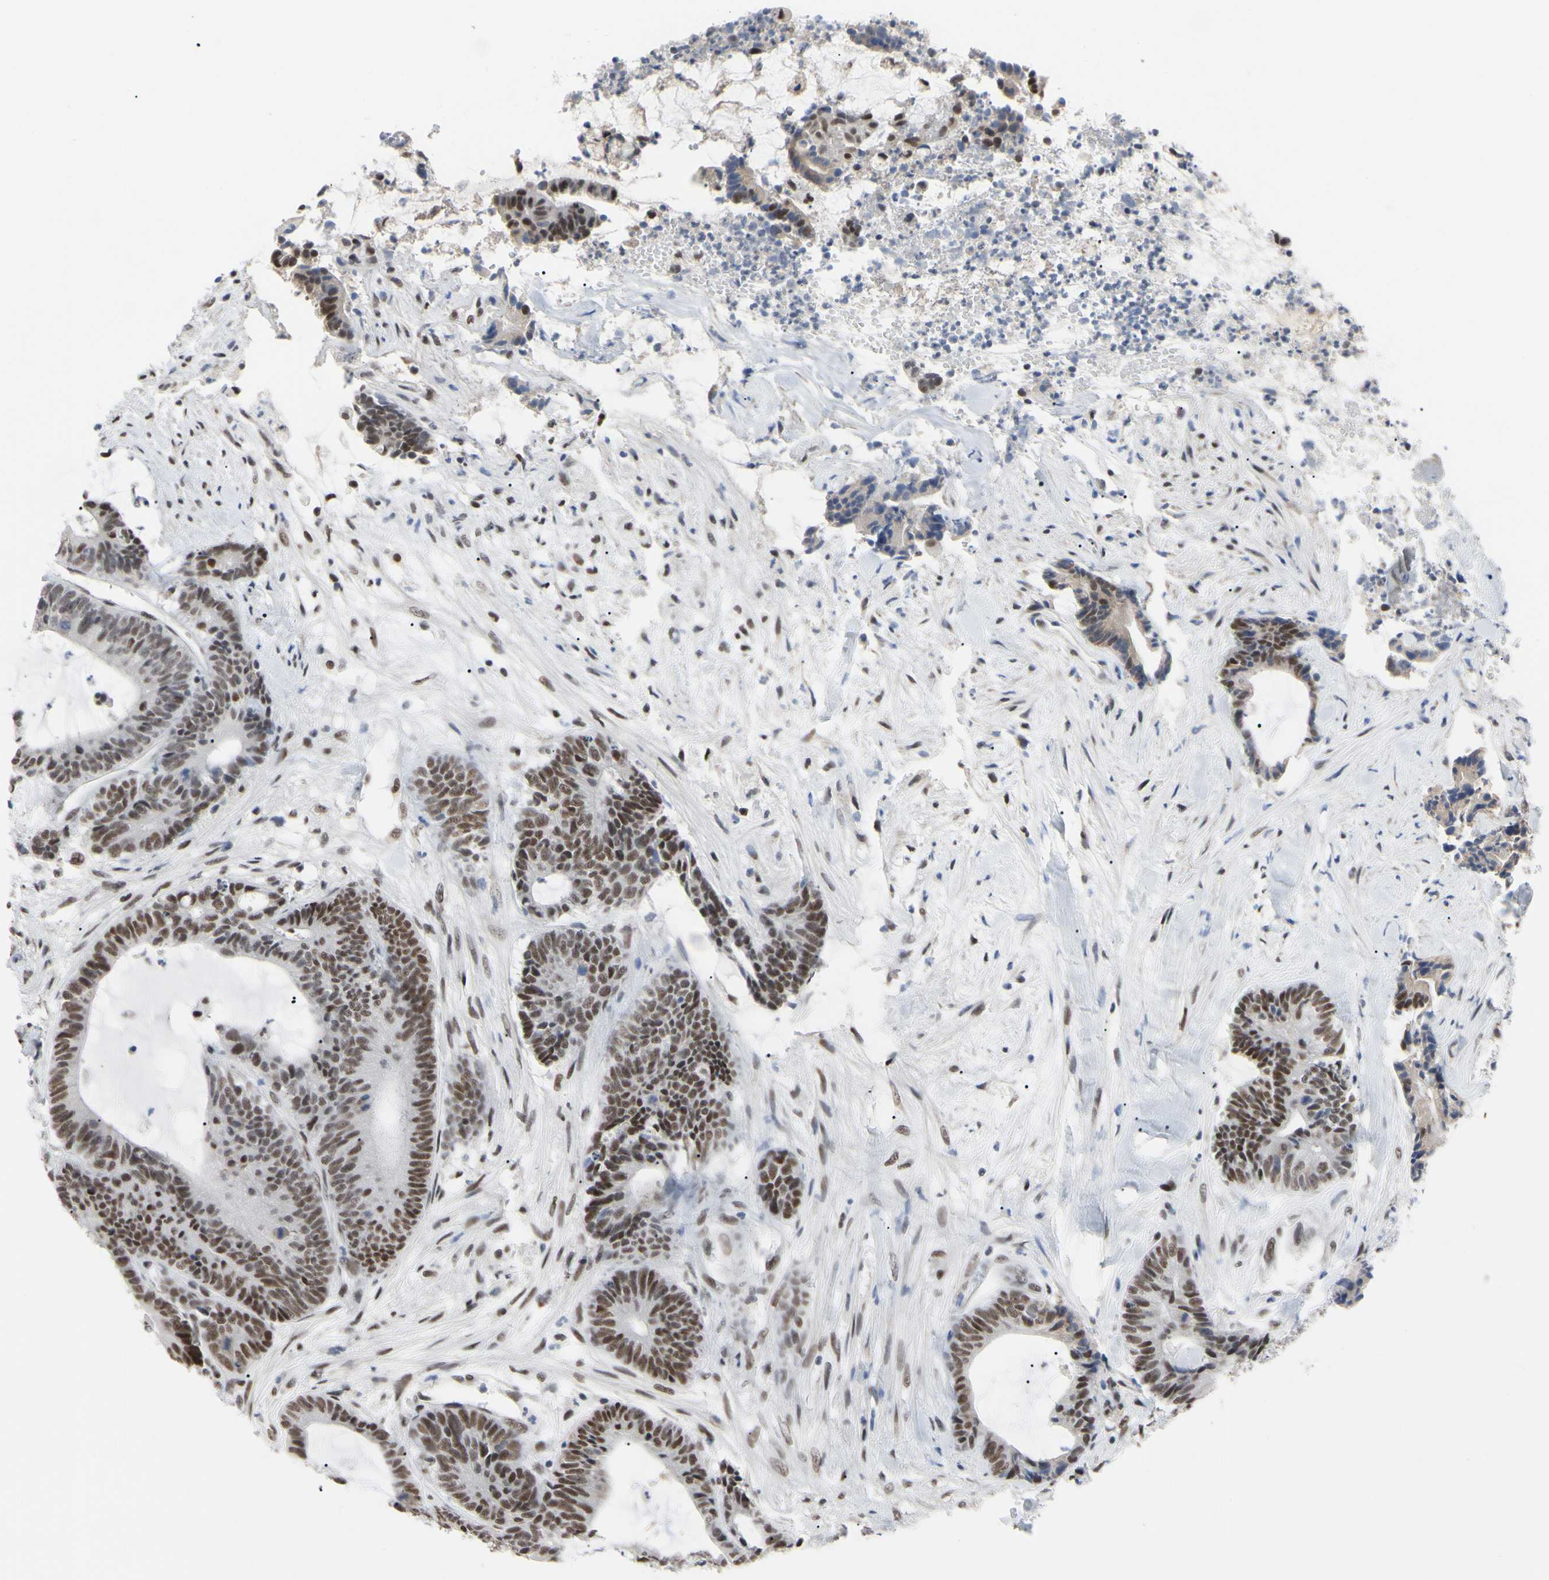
{"staining": {"intensity": "moderate", "quantity": ">75%", "location": "nuclear"}, "tissue": "colorectal cancer", "cell_type": "Tumor cells", "image_type": "cancer", "snomed": [{"axis": "morphology", "description": "Adenocarcinoma, NOS"}, {"axis": "topography", "description": "Colon"}], "caption": "Tumor cells reveal medium levels of moderate nuclear staining in approximately >75% of cells in adenocarcinoma (colorectal).", "gene": "FAM98B", "patient": {"sex": "female", "age": 84}}